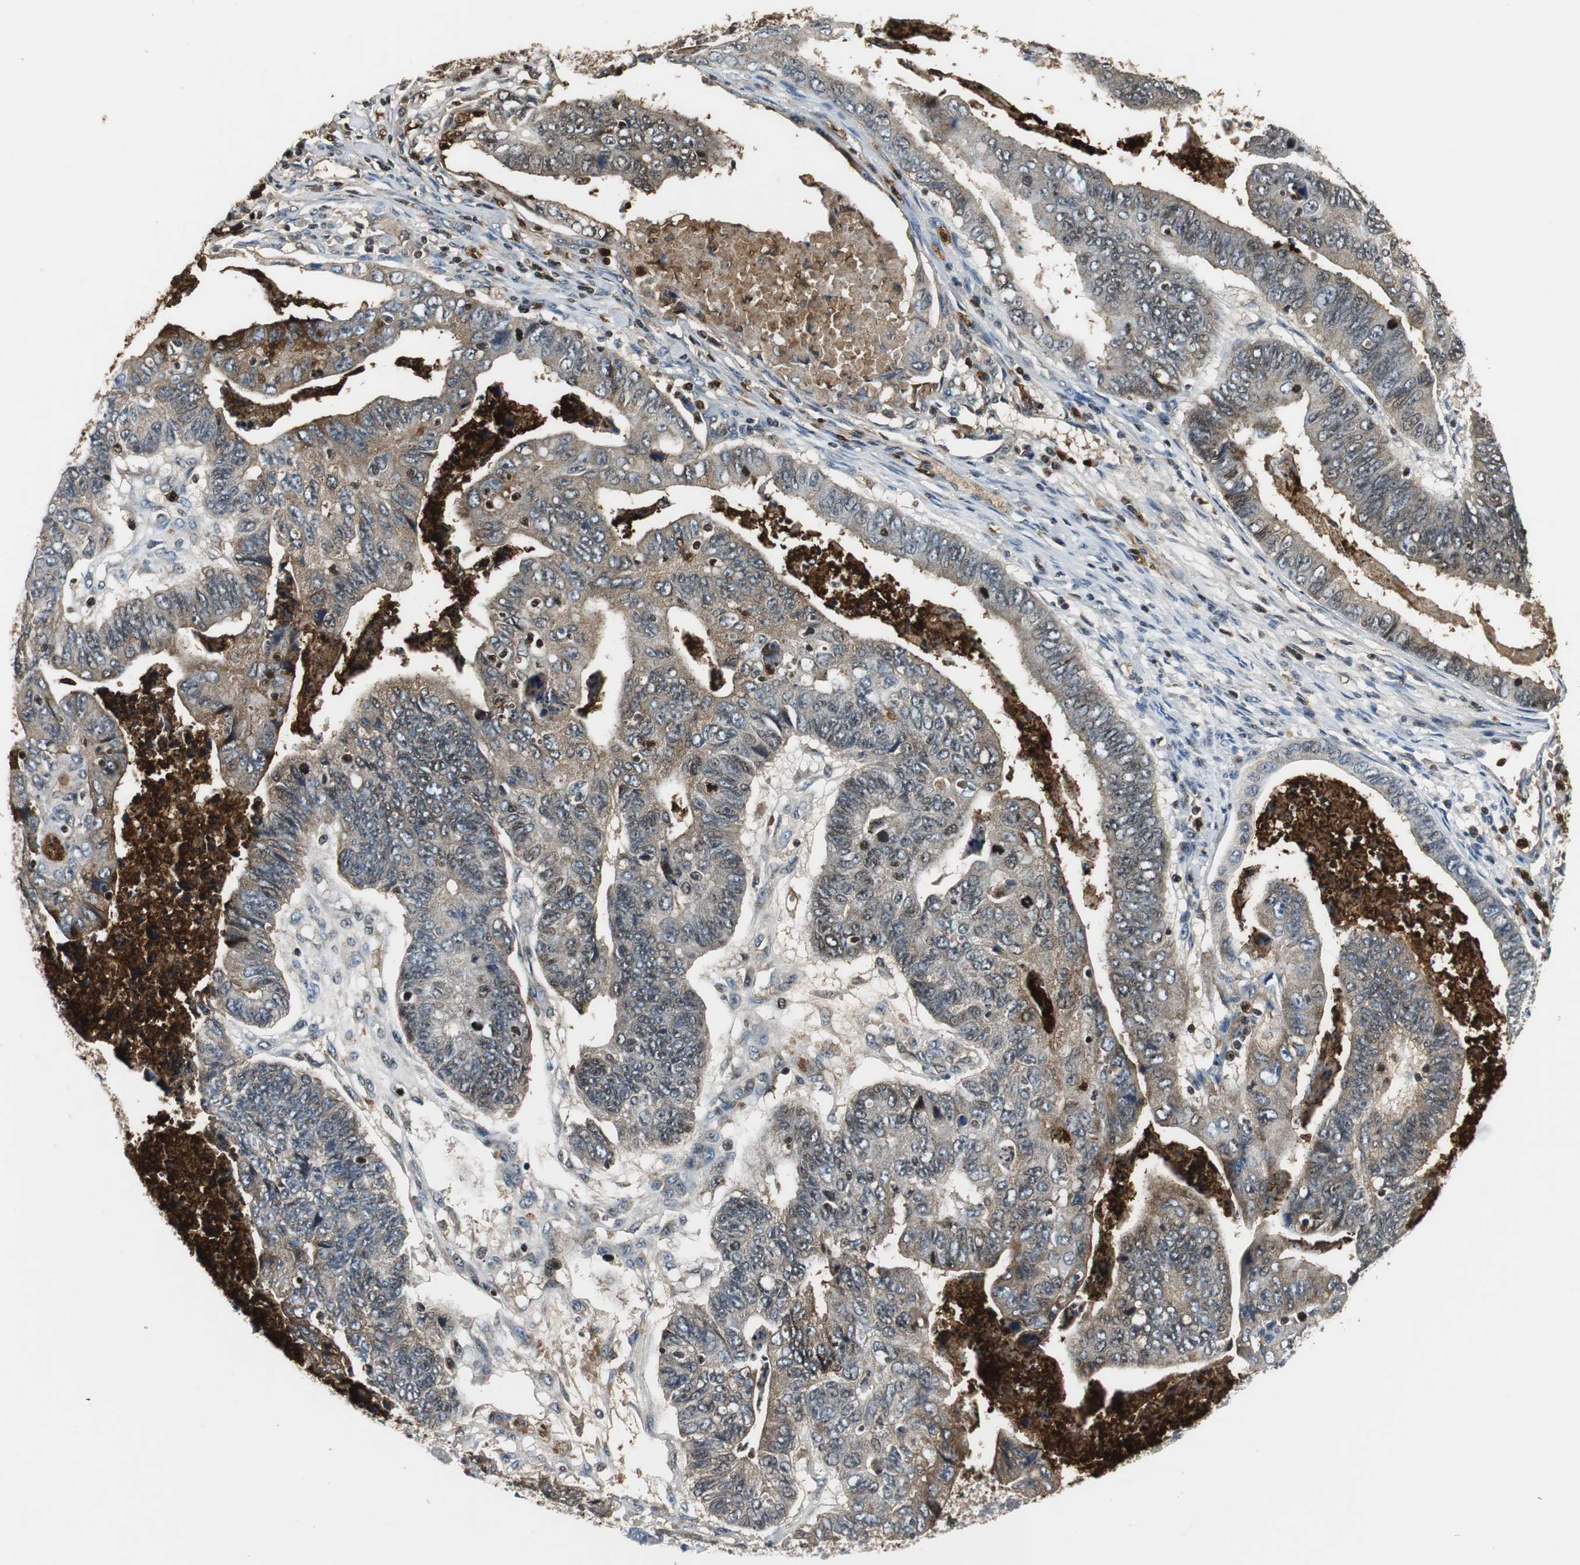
{"staining": {"intensity": "weak", "quantity": "25%-75%", "location": "cytoplasmic/membranous,nuclear"}, "tissue": "stomach cancer", "cell_type": "Tumor cells", "image_type": "cancer", "snomed": [{"axis": "morphology", "description": "Adenocarcinoma, NOS"}, {"axis": "topography", "description": "Stomach, lower"}], "caption": "High-power microscopy captured an IHC image of adenocarcinoma (stomach), revealing weak cytoplasmic/membranous and nuclear expression in about 25%-75% of tumor cells. (brown staining indicates protein expression, while blue staining denotes nuclei).", "gene": "ORM1", "patient": {"sex": "male", "age": 77}}